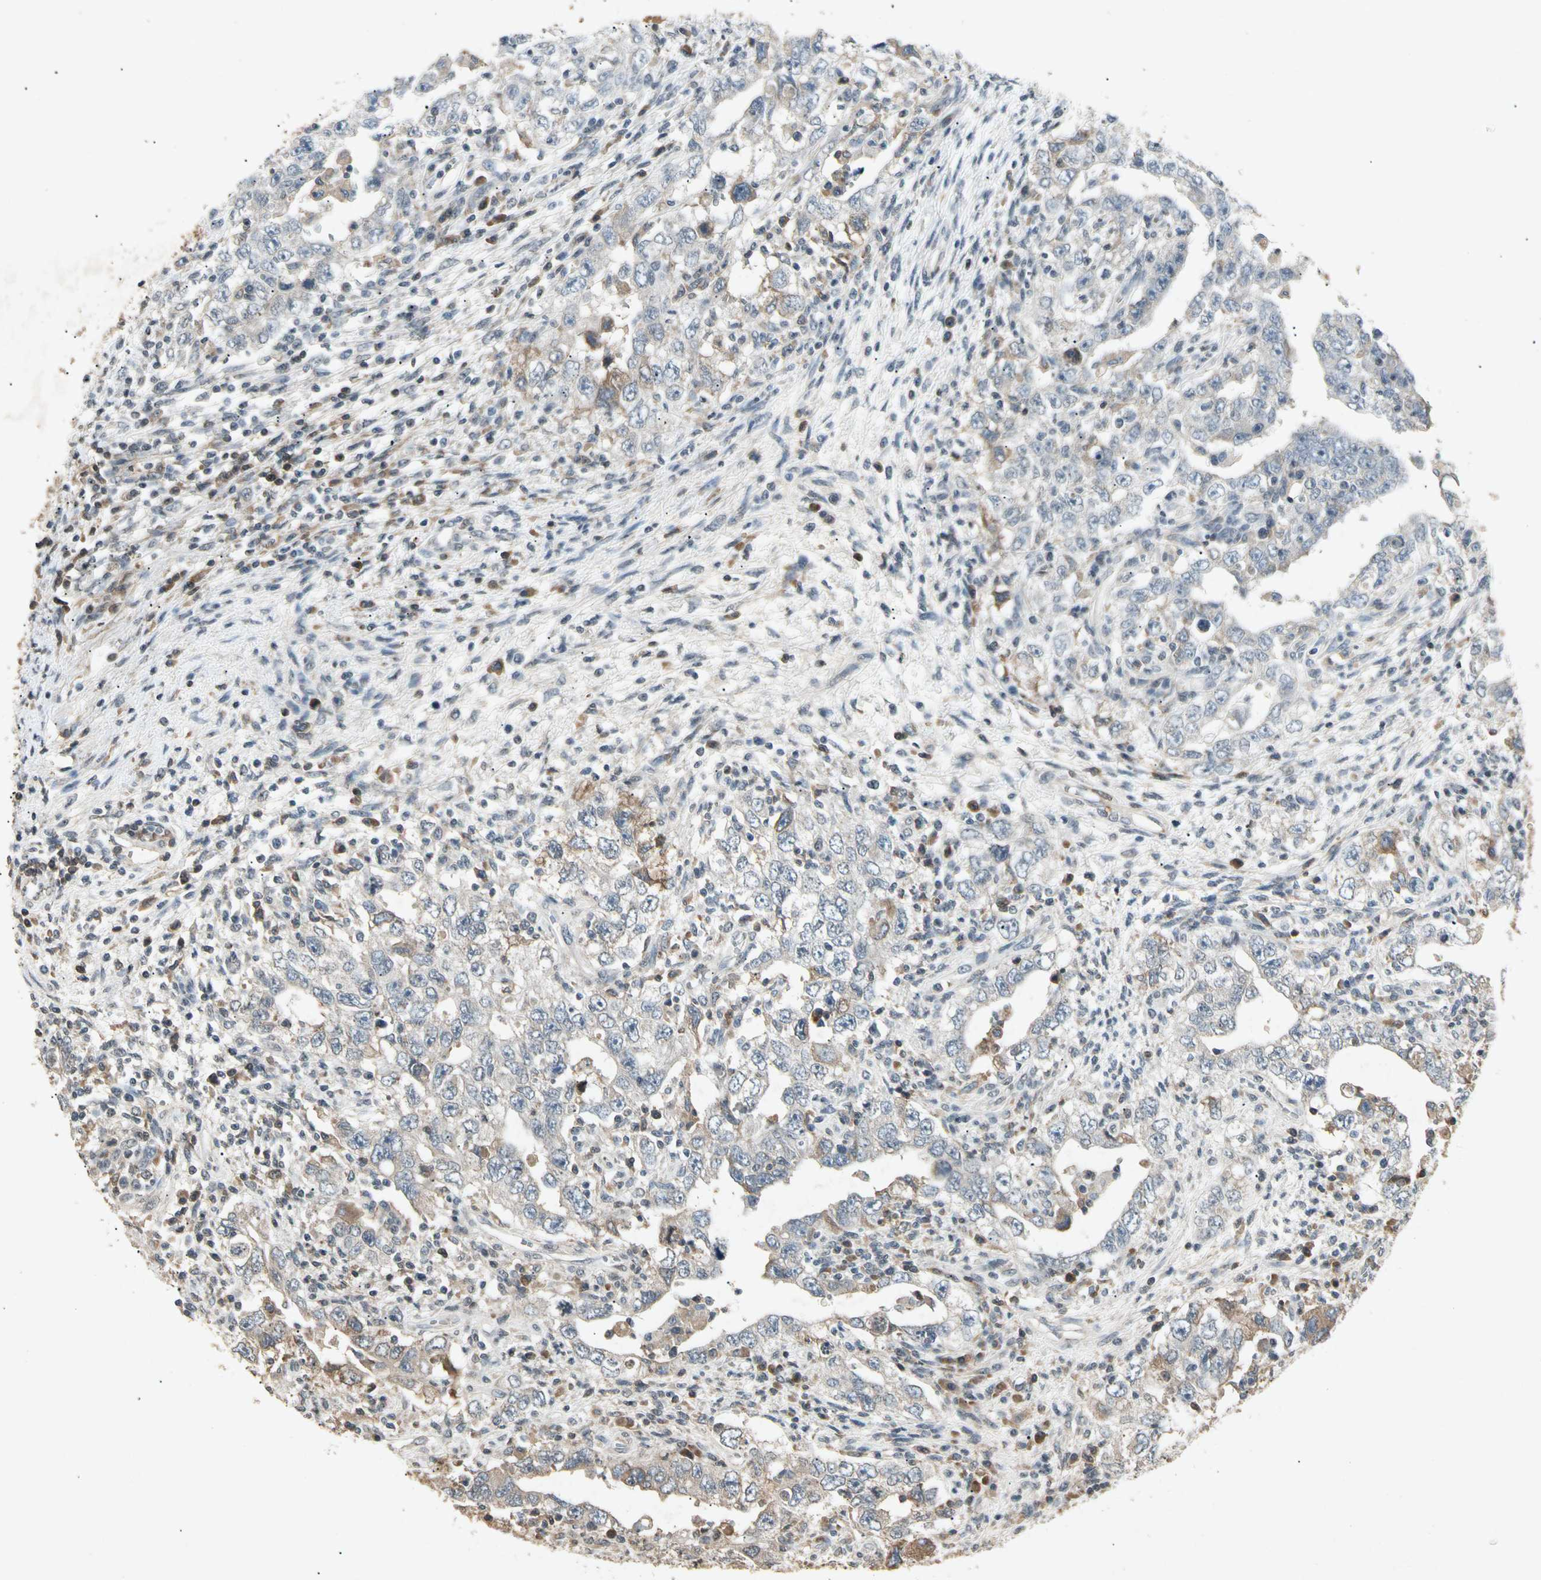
{"staining": {"intensity": "negative", "quantity": "none", "location": "none"}, "tissue": "testis cancer", "cell_type": "Tumor cells", "image_type": "cancer", "snomed": [{"axis": "morphology", "description": "Carcinoma, Embryonal, NOS"}, {"axis": "topography", "description": "Testis"}], "caption": "Tumor cells are negative for protein expression in human embryonal carcinoma (testis).", "gene": "CP", "patient": {"sex": "male", "age": 26}}